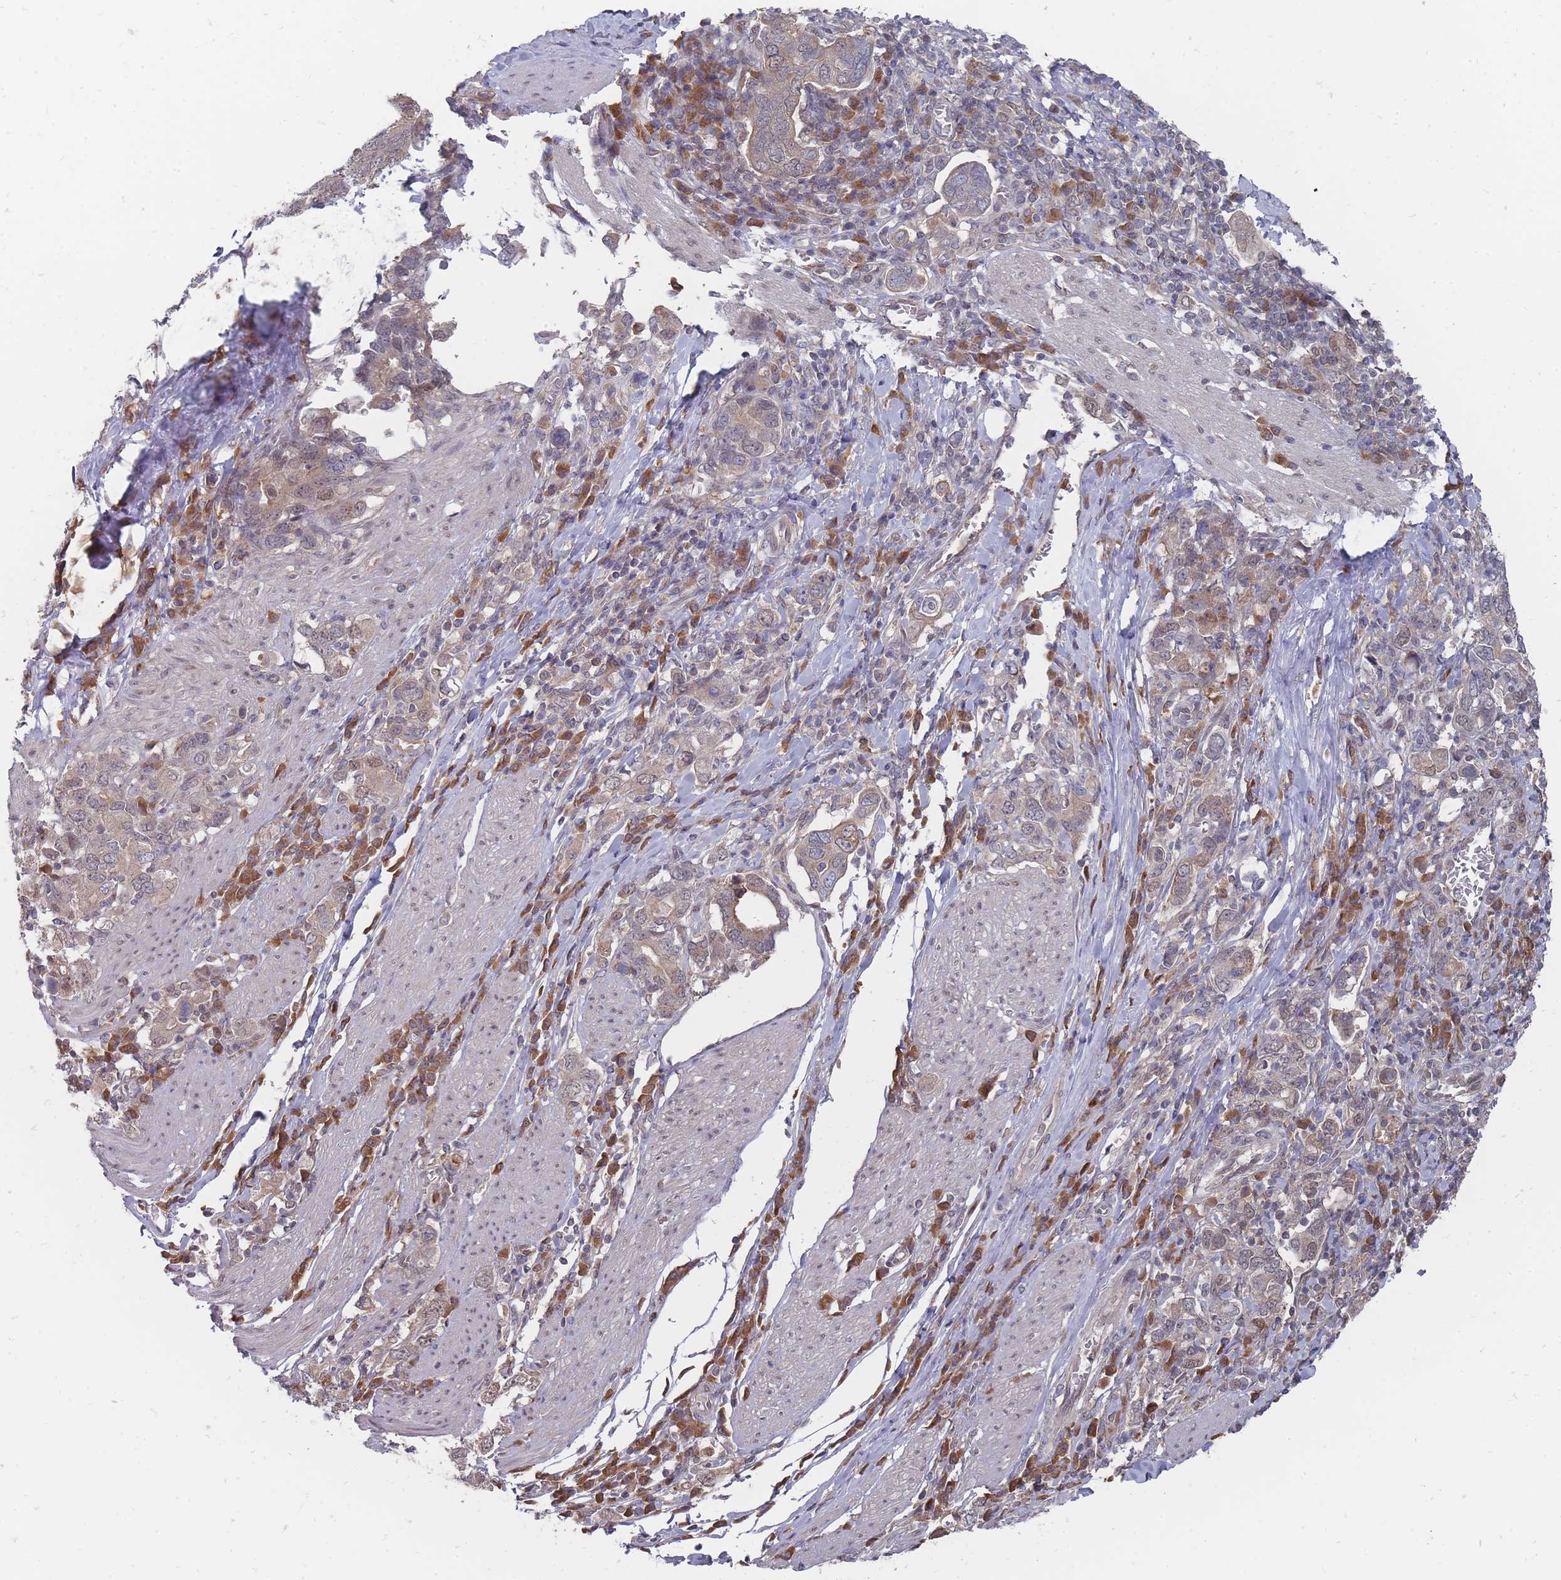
{"staining": {"intensity": "weak", "quantity": "25%-75%", "location": "cytoplasmic/membranous,nuclear"}, "tissue": "stomach cancer", "cell_type": "Tumor cells", "image_type": "cancer", "snomed": [{"axis": "morphology", "description": "Adenocarcinoma, NOS"}, {"axis": "topography", "description": "Stomach, upper"}, {"axis": "topography", "description": "Stomach"}], "caption": "Brown immunohistochemical staining in human stomach cancer (adenocarcinoma) shows weak cytoplasmic/membranous and nuclear positivity in approximately 25%-75% of tumor cells. (DAB (3,3'-diaminobenzidine) IHC with brightfield microscopy, high magnification).", "gene": "NKD1", "patient": {"sex": "male", "age": 62}}